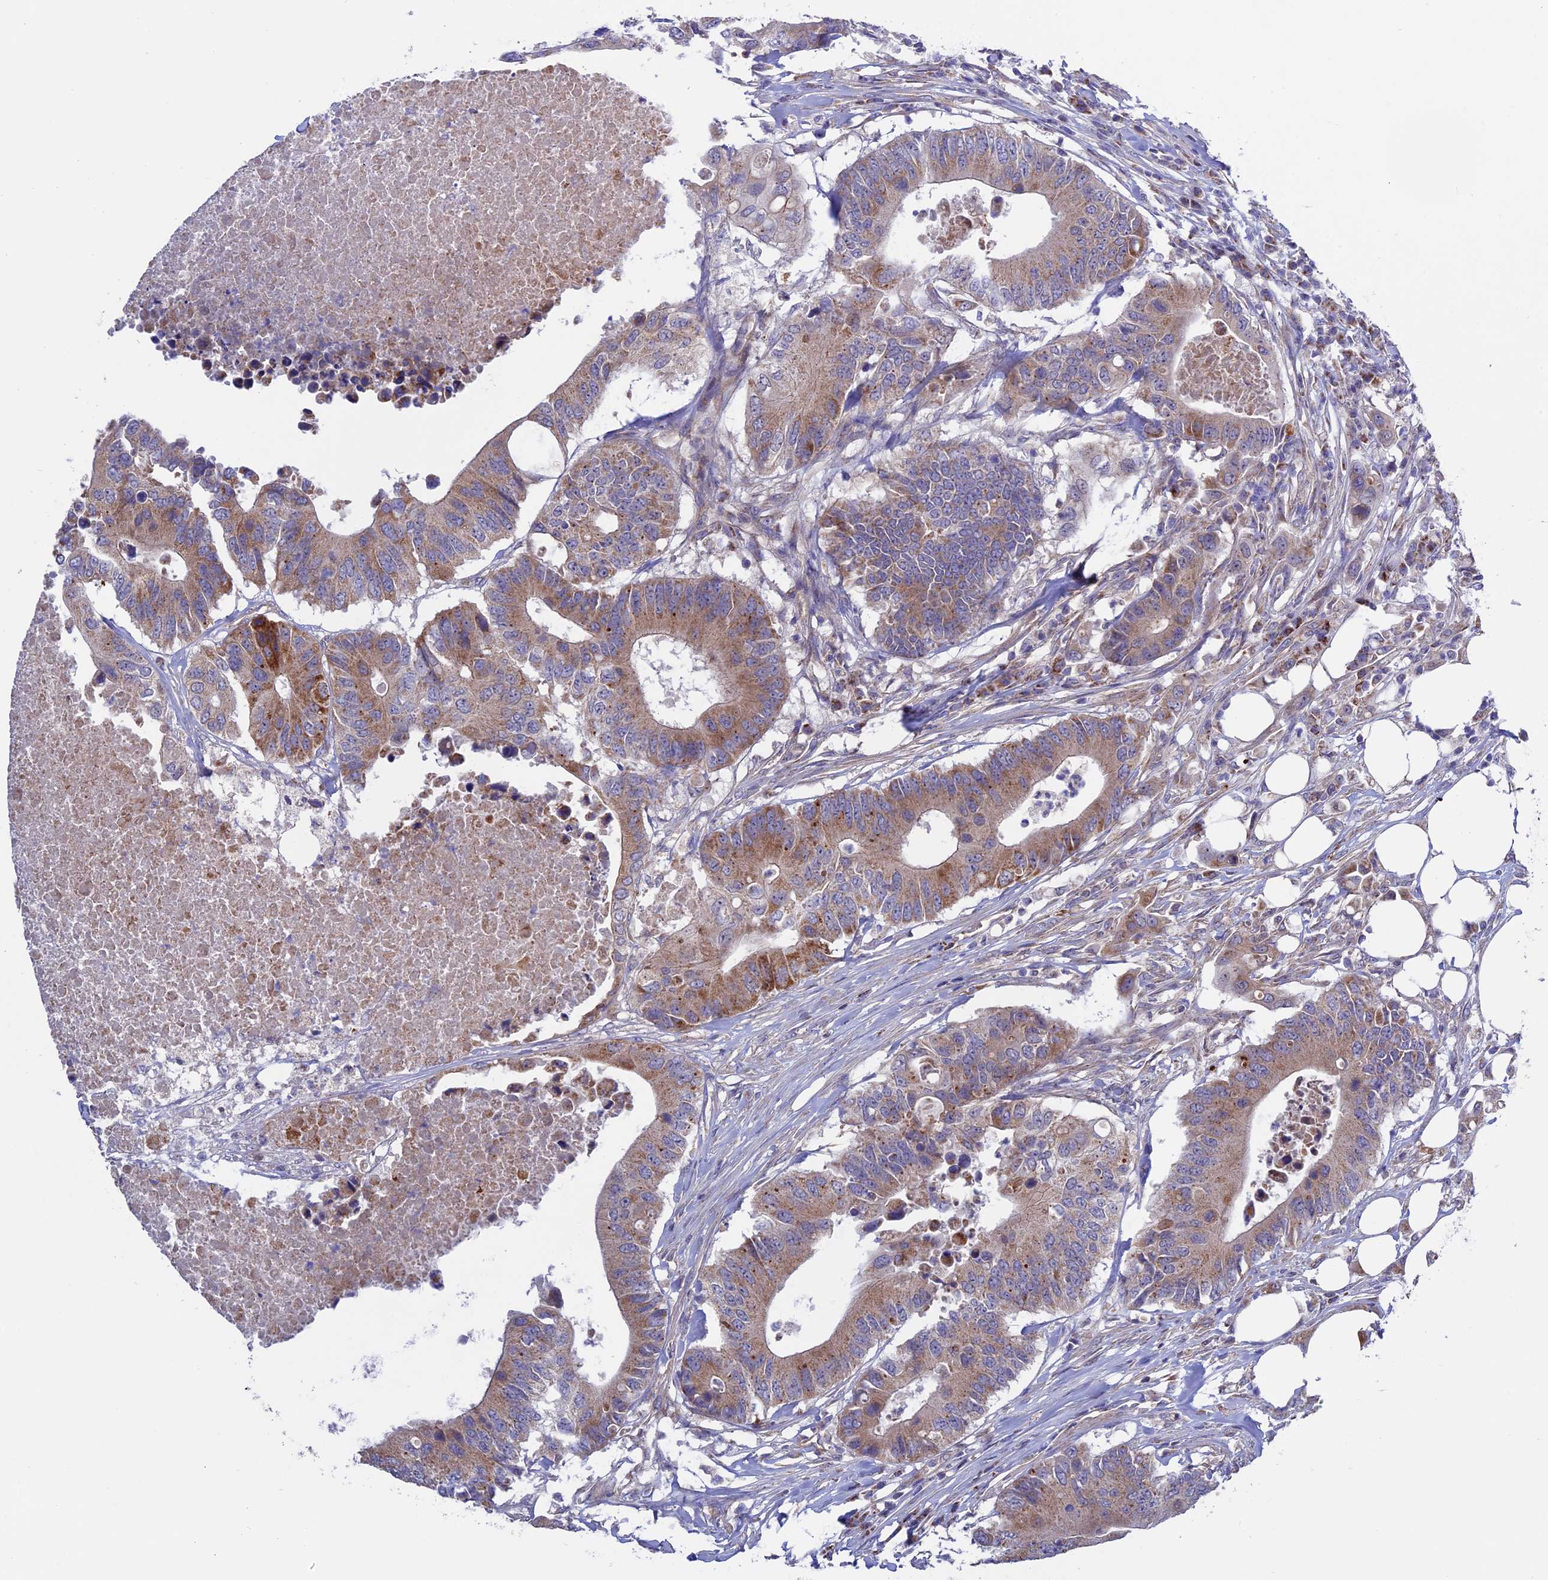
{"staining": {"intensity": "moderate", "quantity": ">75%", "location": "cytoplasmic/membranous"}, "tissue": "colorectal cancer", "cell_type": "Tumor cells", "image_type": "cancer", "snomed": [{"axis": "morphology", "description": "Adenocarcinoma, NOS"}, {"axis": "topography", "description": "Colon"}], "caption": "A medium amount of moderate cytoplasmic/membranous positivity is present in about >75% of tumor cells in colorectal cancer tissue. The protein of interest is stained brown, and the nuclei are stained in blue (DAB IHC with brightfield microscopy, high magnification).", "gene": "ETFDH", "patient": {"sex": "male", "age": 71}}